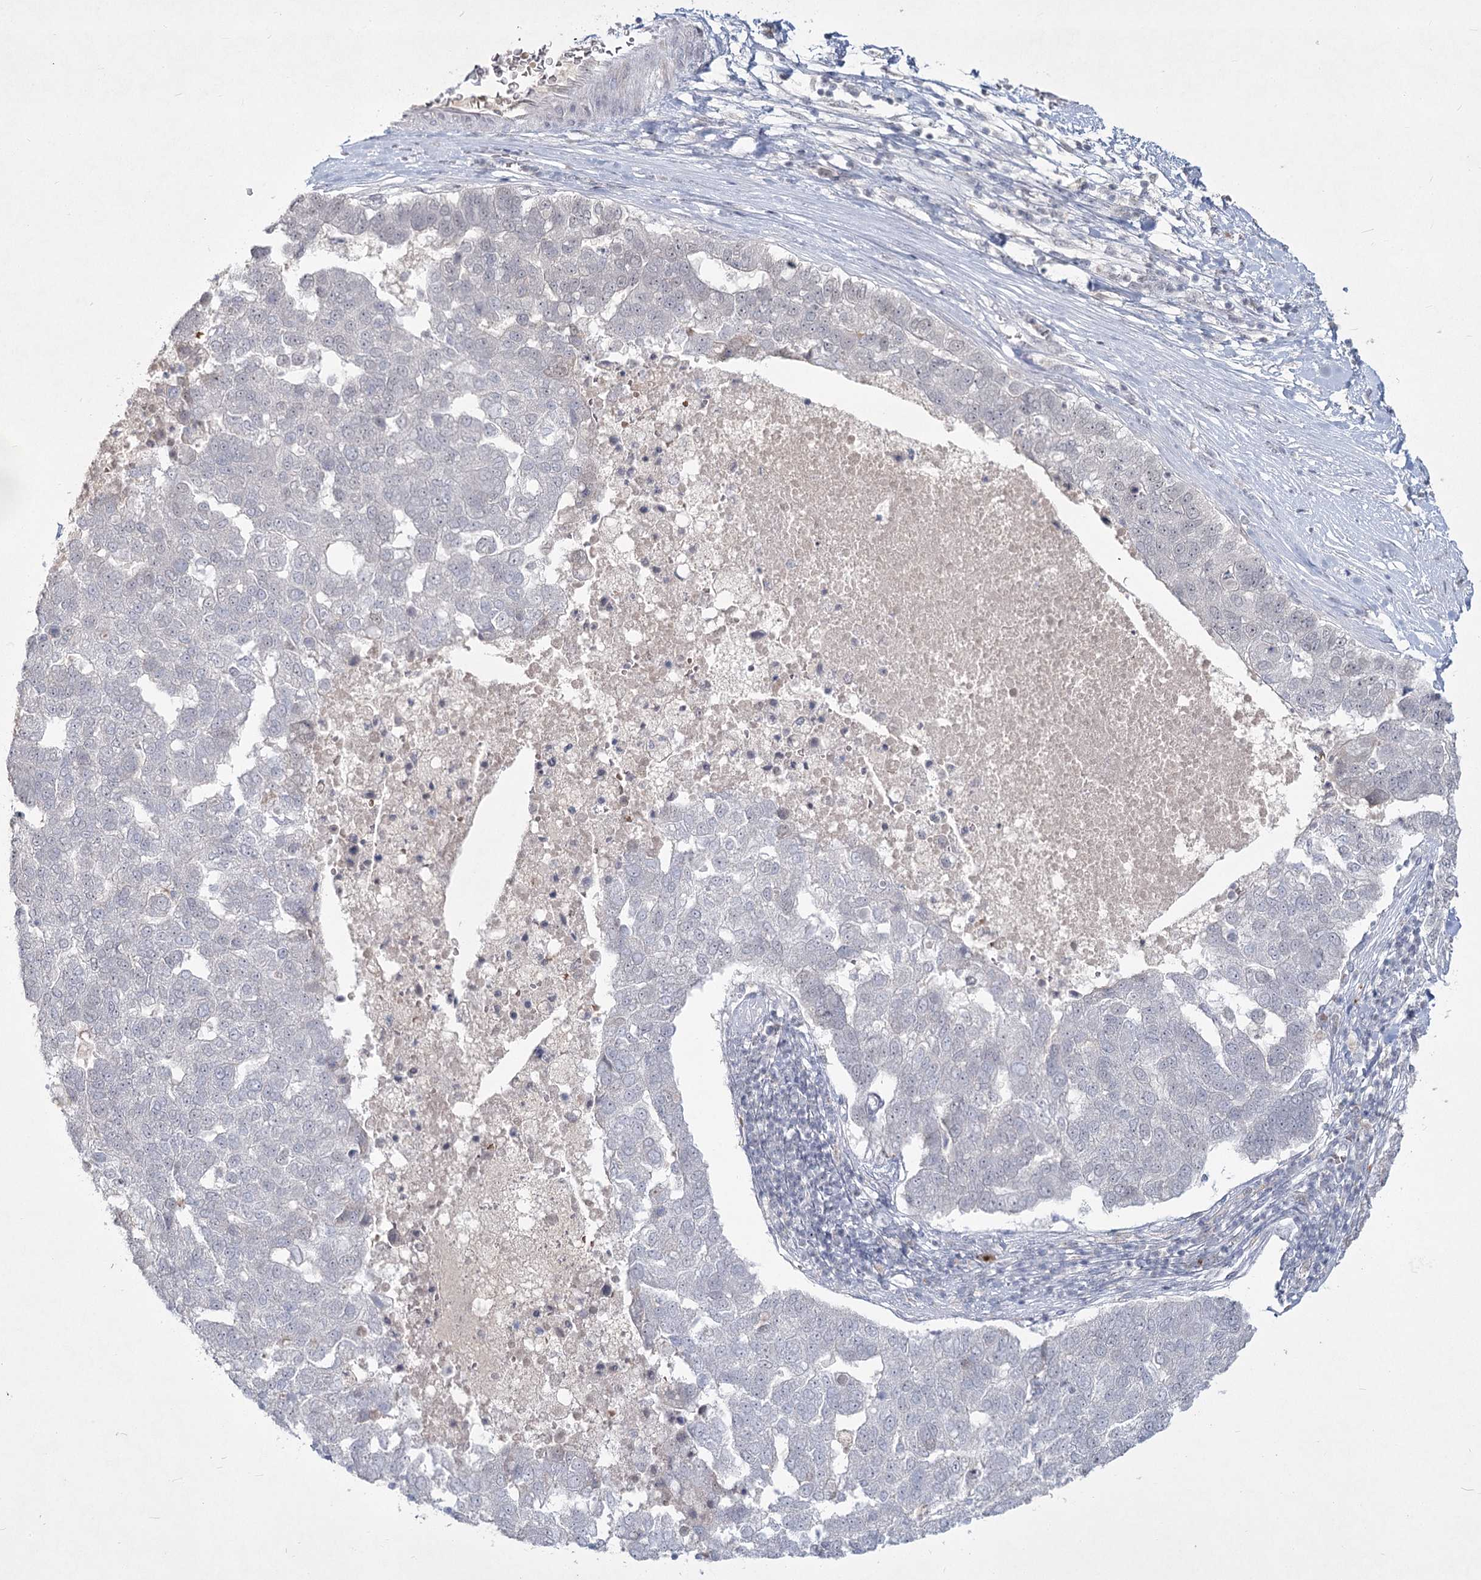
{"staining": {"intensity": "negative", "quantity": "none", "location": "none"}, "tissue": "pancreatic cancer", "cell_type": "Tumor cells", "image_type": "cancer", "snomed": [{"axis": "morphology", "description": "Adenocarcinoma, NOS"}, {"axis": "topography", "description": "Pancreas"}], "caption": "DAB immunohistochemical staining of pancreatic cancer (adenocarcinoma) displays no significant positivity in tumor cells.", "gene": "LY6G5C", "patient": {"sex": "female", "age": 61}}